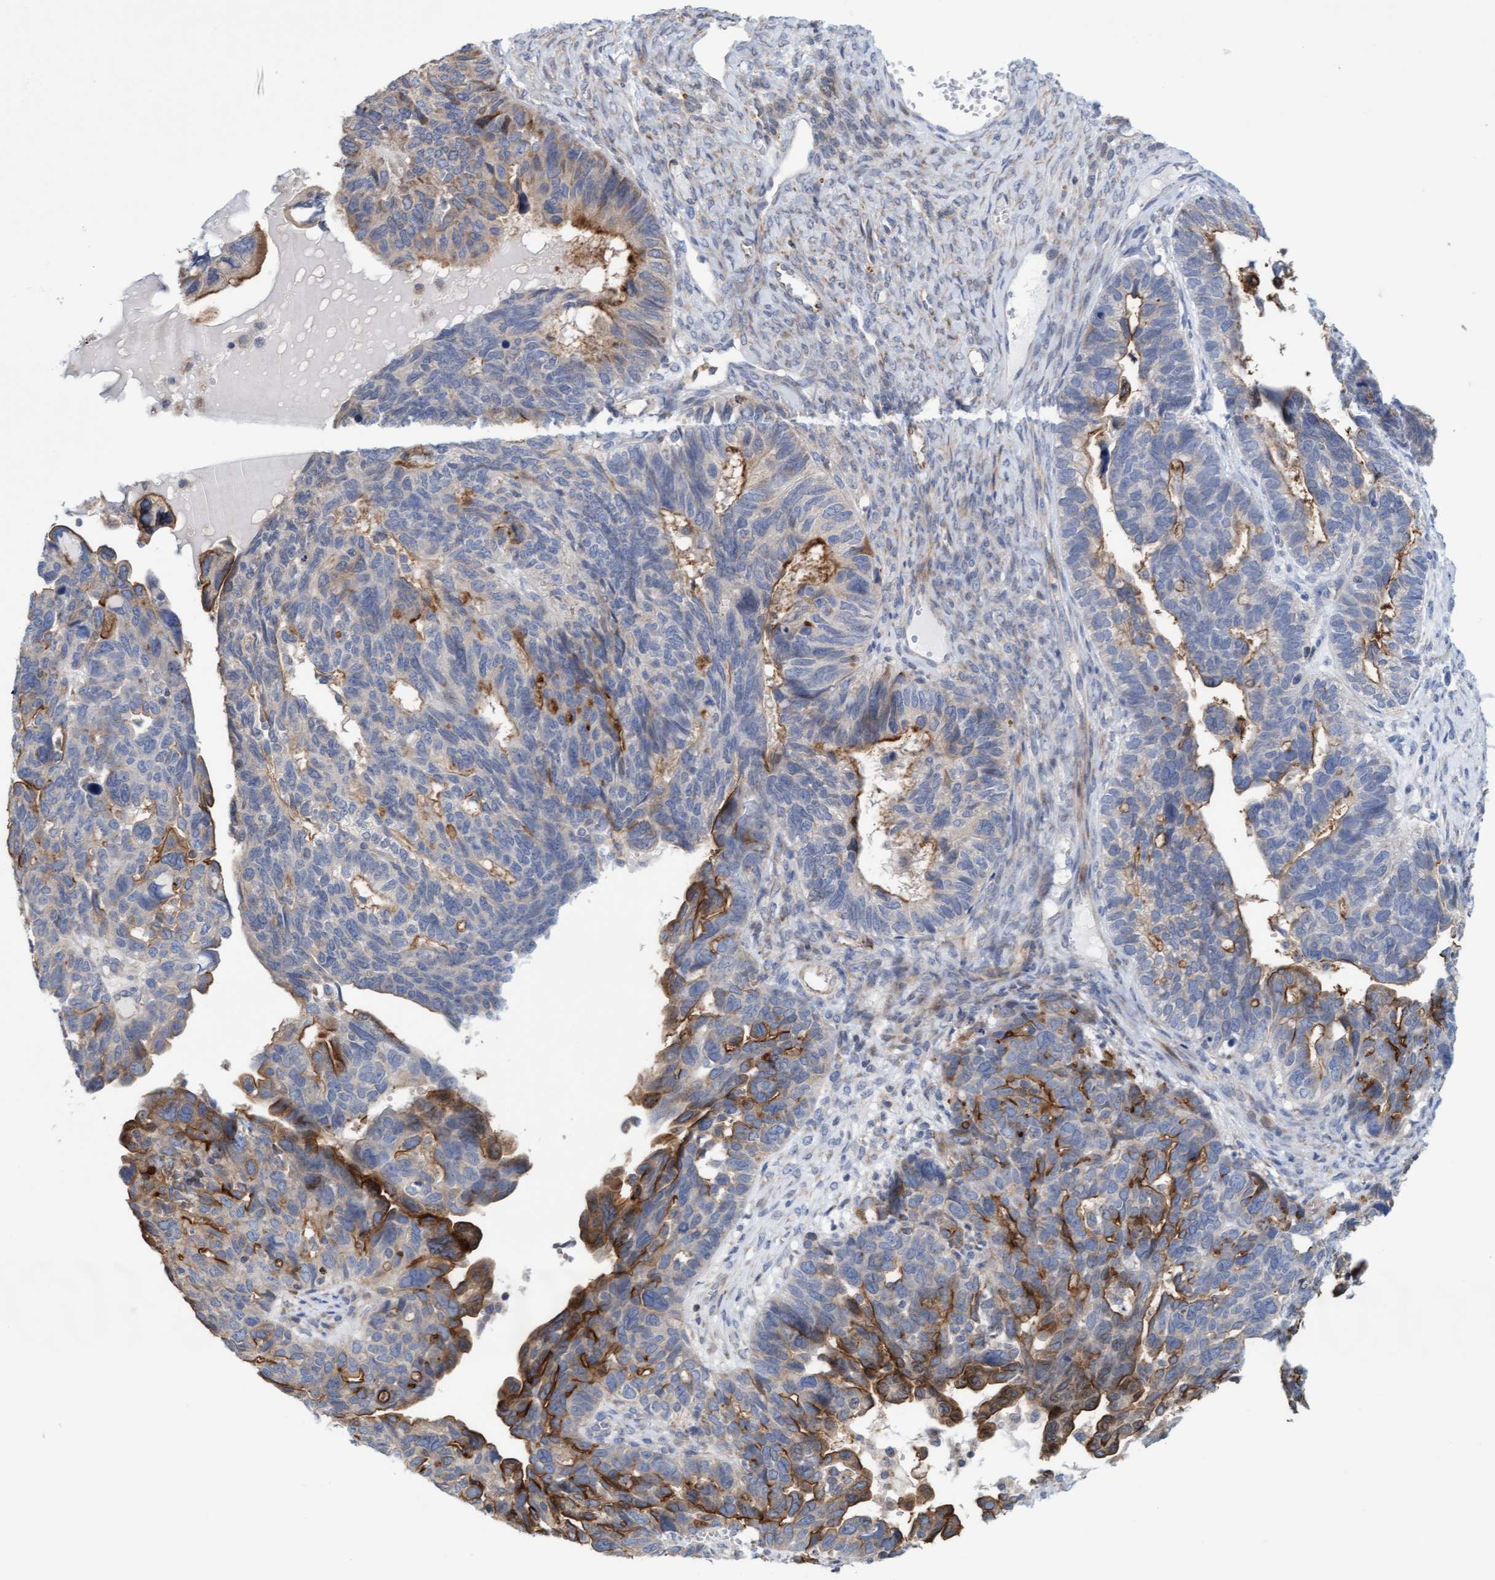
{"staining": {"intensity": "moderate", "quantity": "<25%", "location": "cytoplasmic/membranous"}, "tissue": "ovarian cancer", "cell_type": "Tumor cells", "image_type": "cancer", "snomed": [{"axis": "morphology", "description": "Cystadenocarcinoma, serous, NOS"}, {"axis": "topography", "description": "Ovary"}], "caption": "Protein expression analysis of human serous cystadenocarcinoma (ovarian) reveals moderate cytoplasmic/membranous staining in about <25% of tumor cells.", "gene": "SLC28A3", "patient": {"sex": "female", "age": 79}}